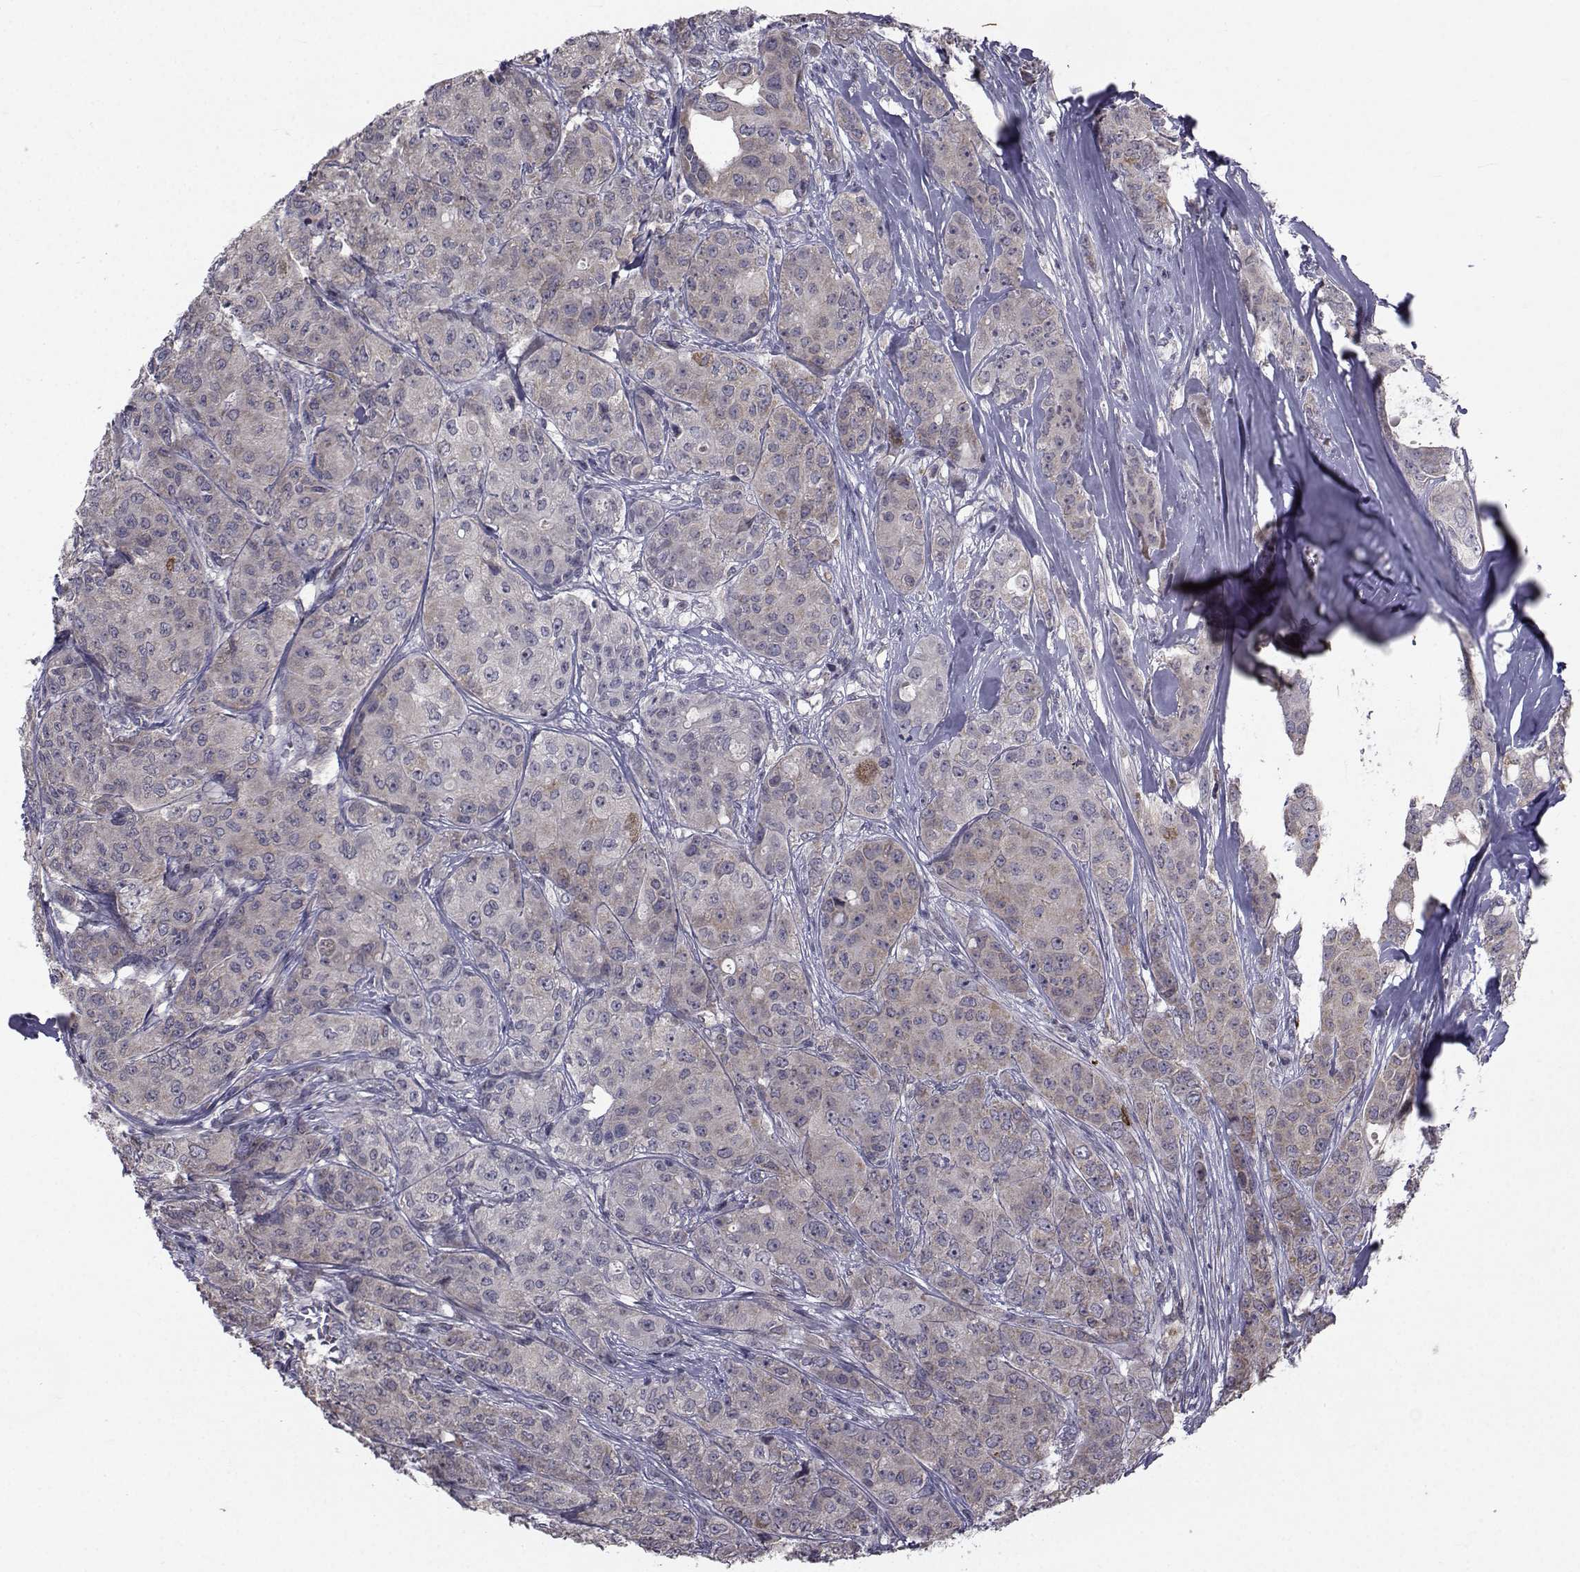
{"staining": {"intensity": "weak", "quantity": ">75%", "location": "cytoplasmic/membranous"}, "tissue": "breast cancer", "cell_type": "Tumor cells", "image_type": "cancer", "snomed": [{"axis": "morphology", "description": "Duct carcinoma"}, {"axis": "topography", "description": "Breast"}], "caption": "Protein expression analysis of infiltrating ductal carcinoma (breast) exhibits weak cytoplasmic/membranous staining in about >75% of tumor cells. The protein of interest is shown in brown color, while the nuclei are stained blue.", "gene": "FDXR", "patient": {"sex": "female", "age": 43}}